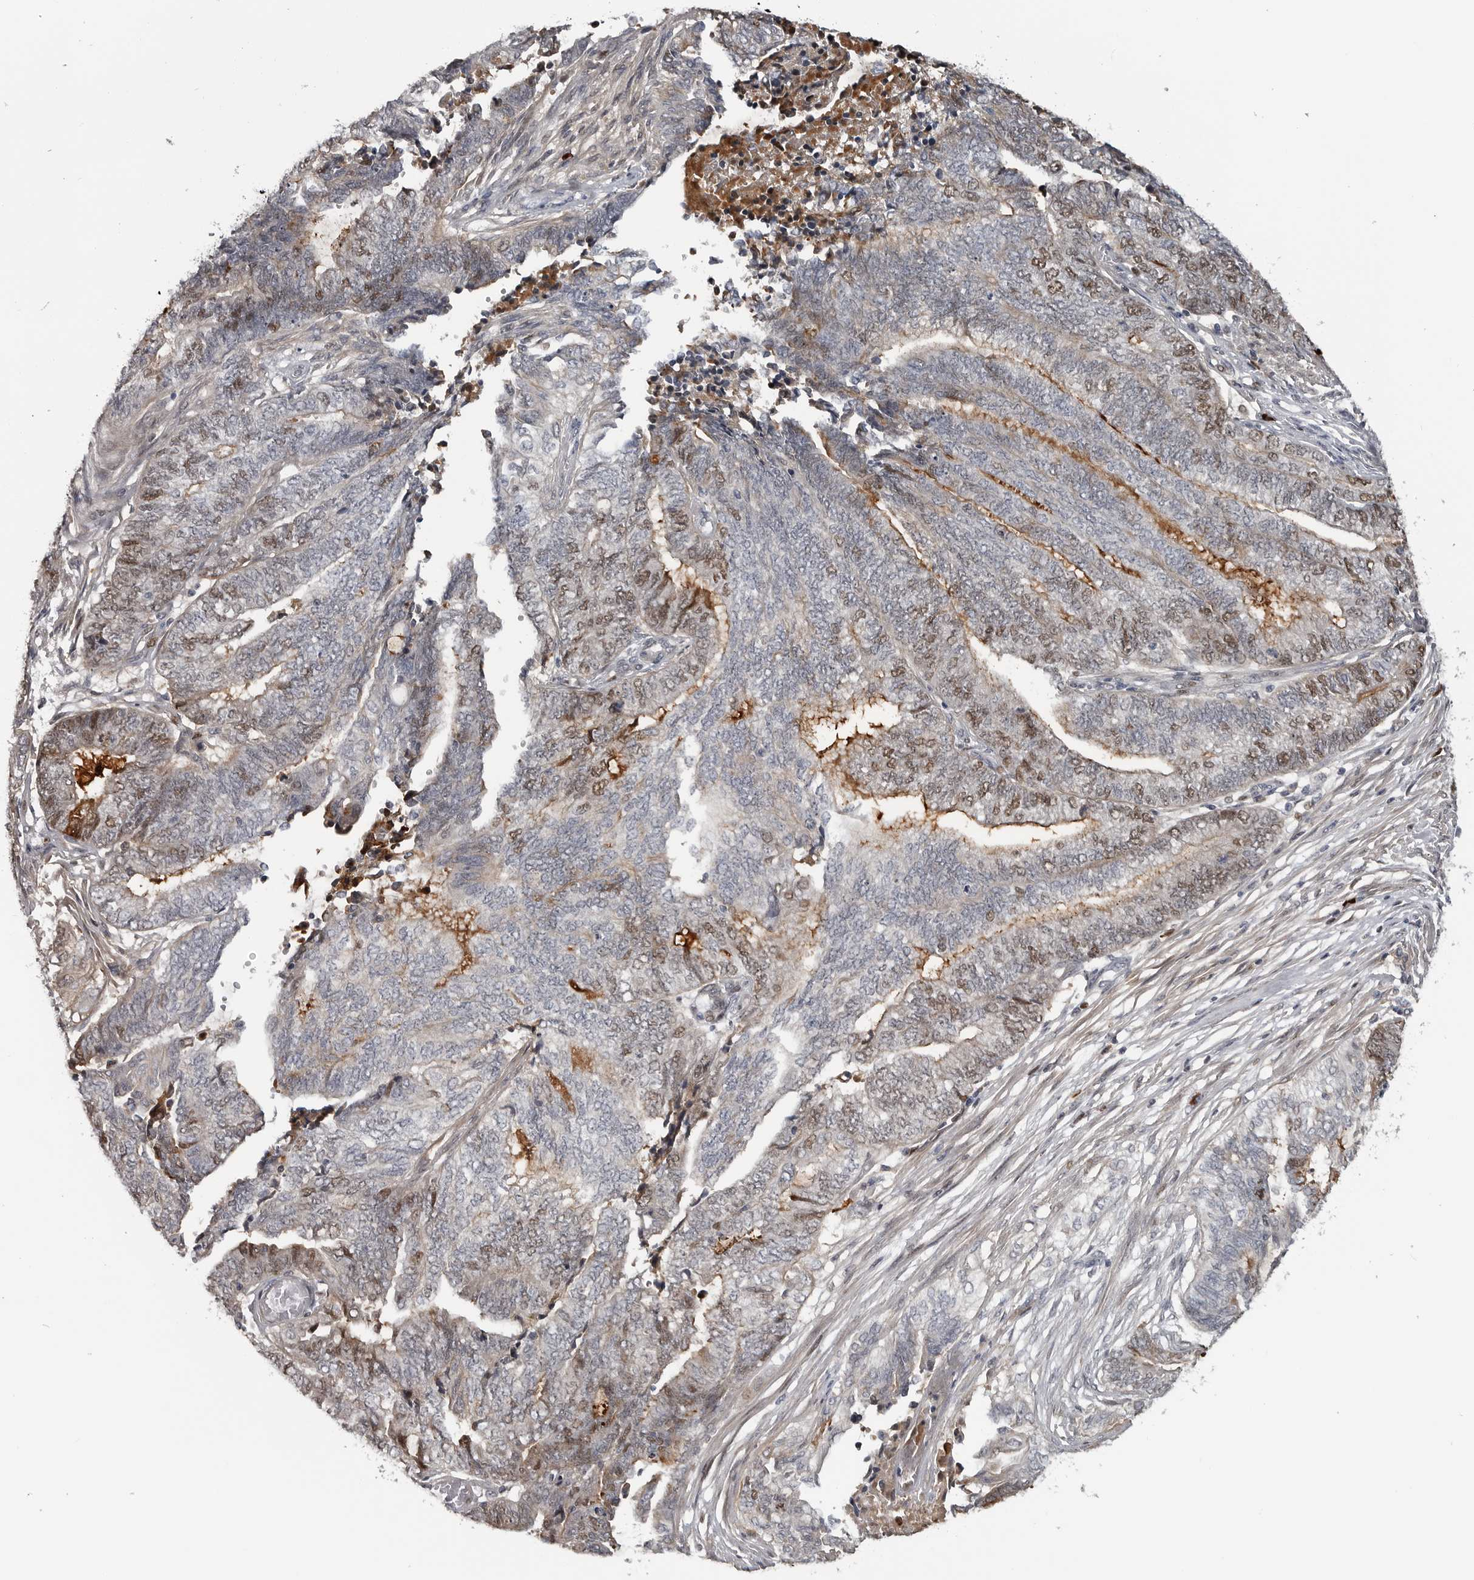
{"staining": {"intensity": "moderate", "quantity": "25%-75%", "location": "nuclear"}, "tissue": "endometrial cancer", "cell_type": "Tumor cells", "image_type": "cancer", "snomed": [{"axis": "morphology", "description": "Adenocarcinoma, NOS"}, {"axis": "topography", "description": "Uterus"}, {"axis": "topography", "description": "Endometrium"}], "caption": "A brown stain highlights moderate nuclear positivity of a protein in human endometrial cancer (adenocarcinoma) tumor cells.", "gene": "ZNF277", "patient": {"sex": "female", "age": 70}}